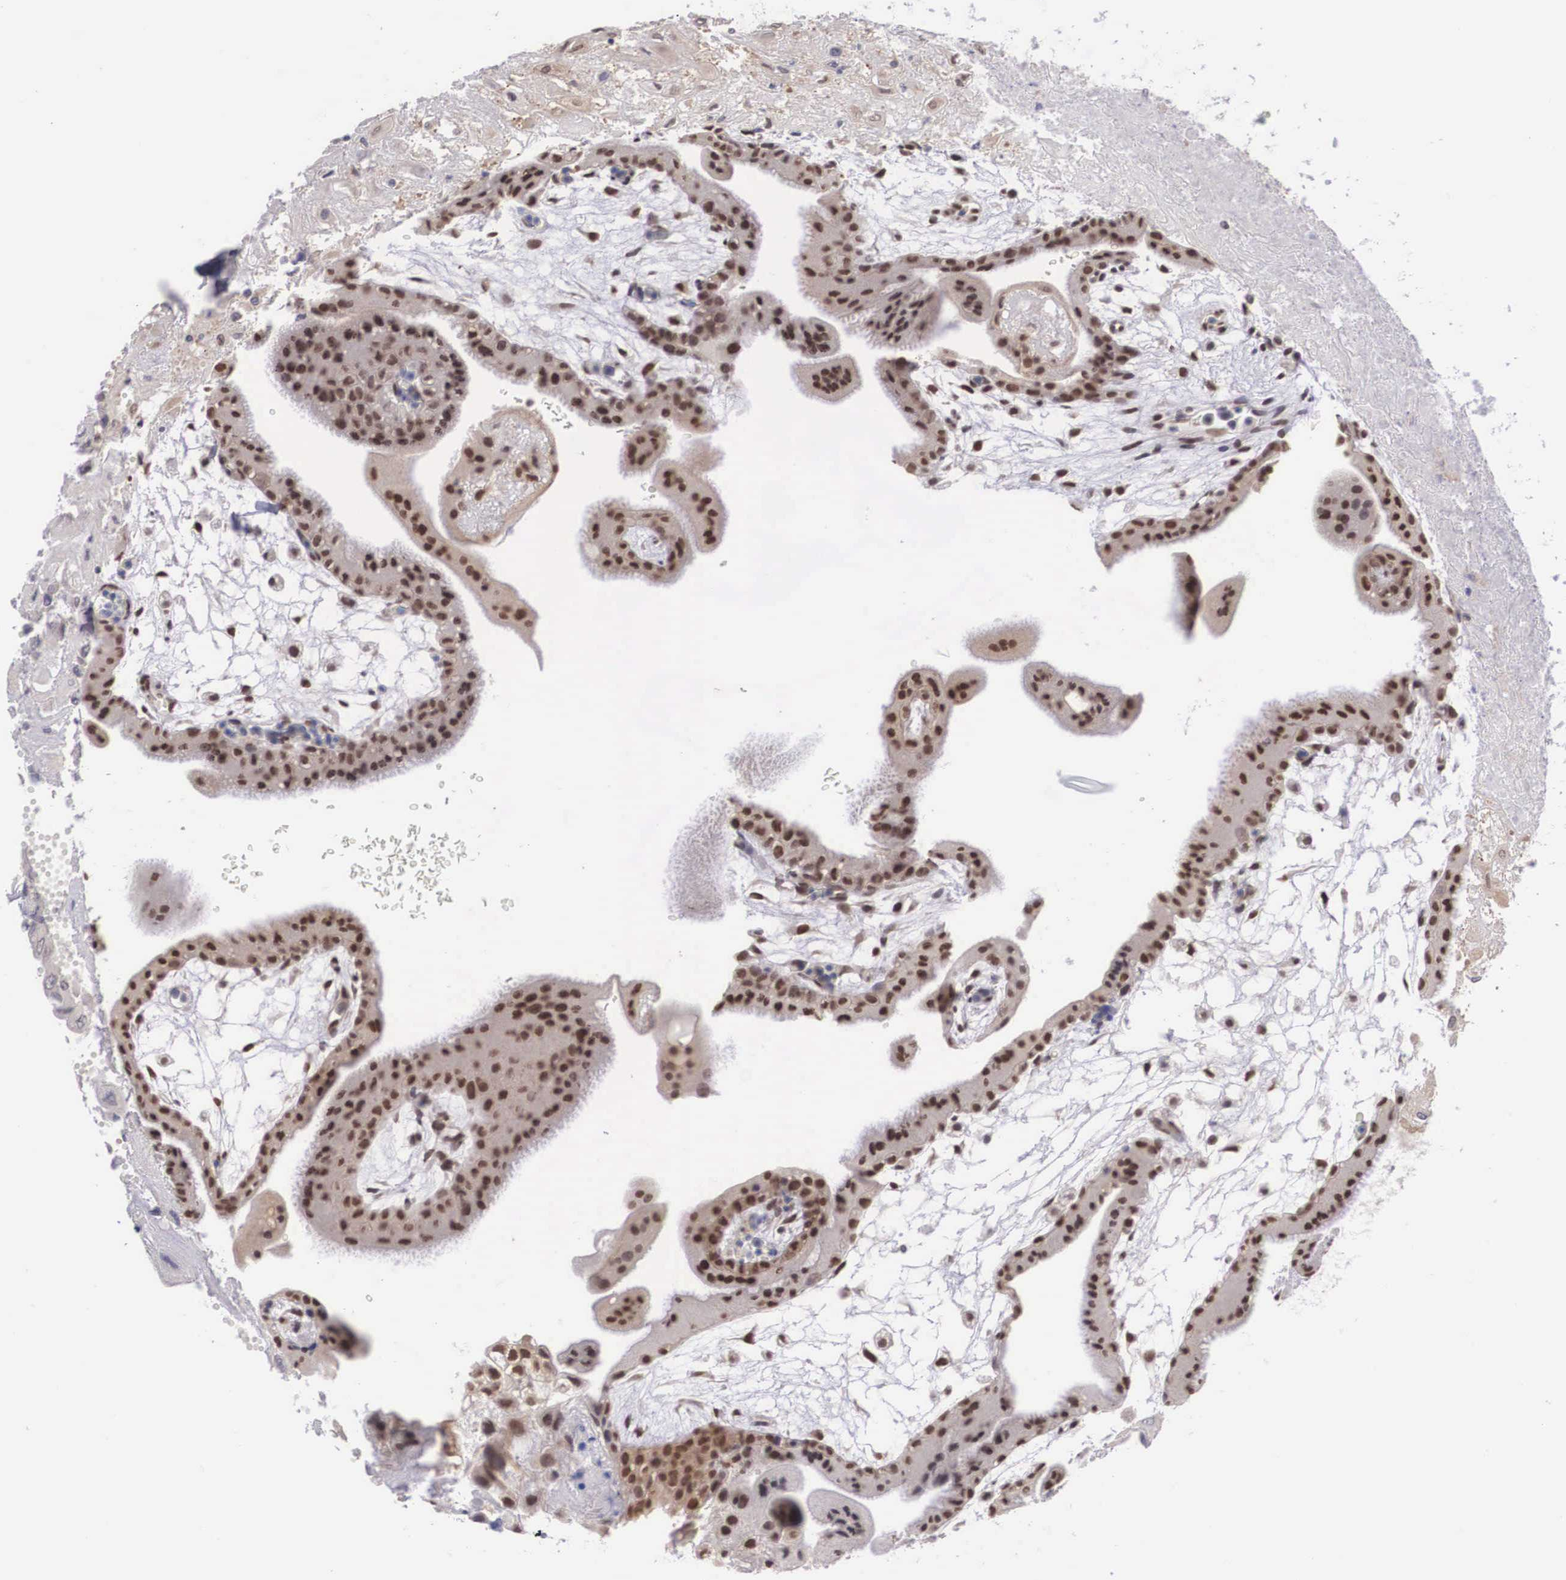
{"staining": {"intensity": "weak", "quantity": "25%-75%", "location": "cytoplasmic/membranous,nuclear"}, "tissue": "placenta", "cell_type": "Decidual cells", "image_type": "normal", "snomed": [{"axis": "morphology", "description": "Normal tissue, NOS"}, {"axis": "topography", "description": "Placenta"}], "caption": "Protein analysis of normal placenta reveals weak cytoplasmic/membranous,nuclear staining in approximately 25%-75% of decidual cells.", "gene": "NINL", "patient": {"sex": "female", "age": 35}}